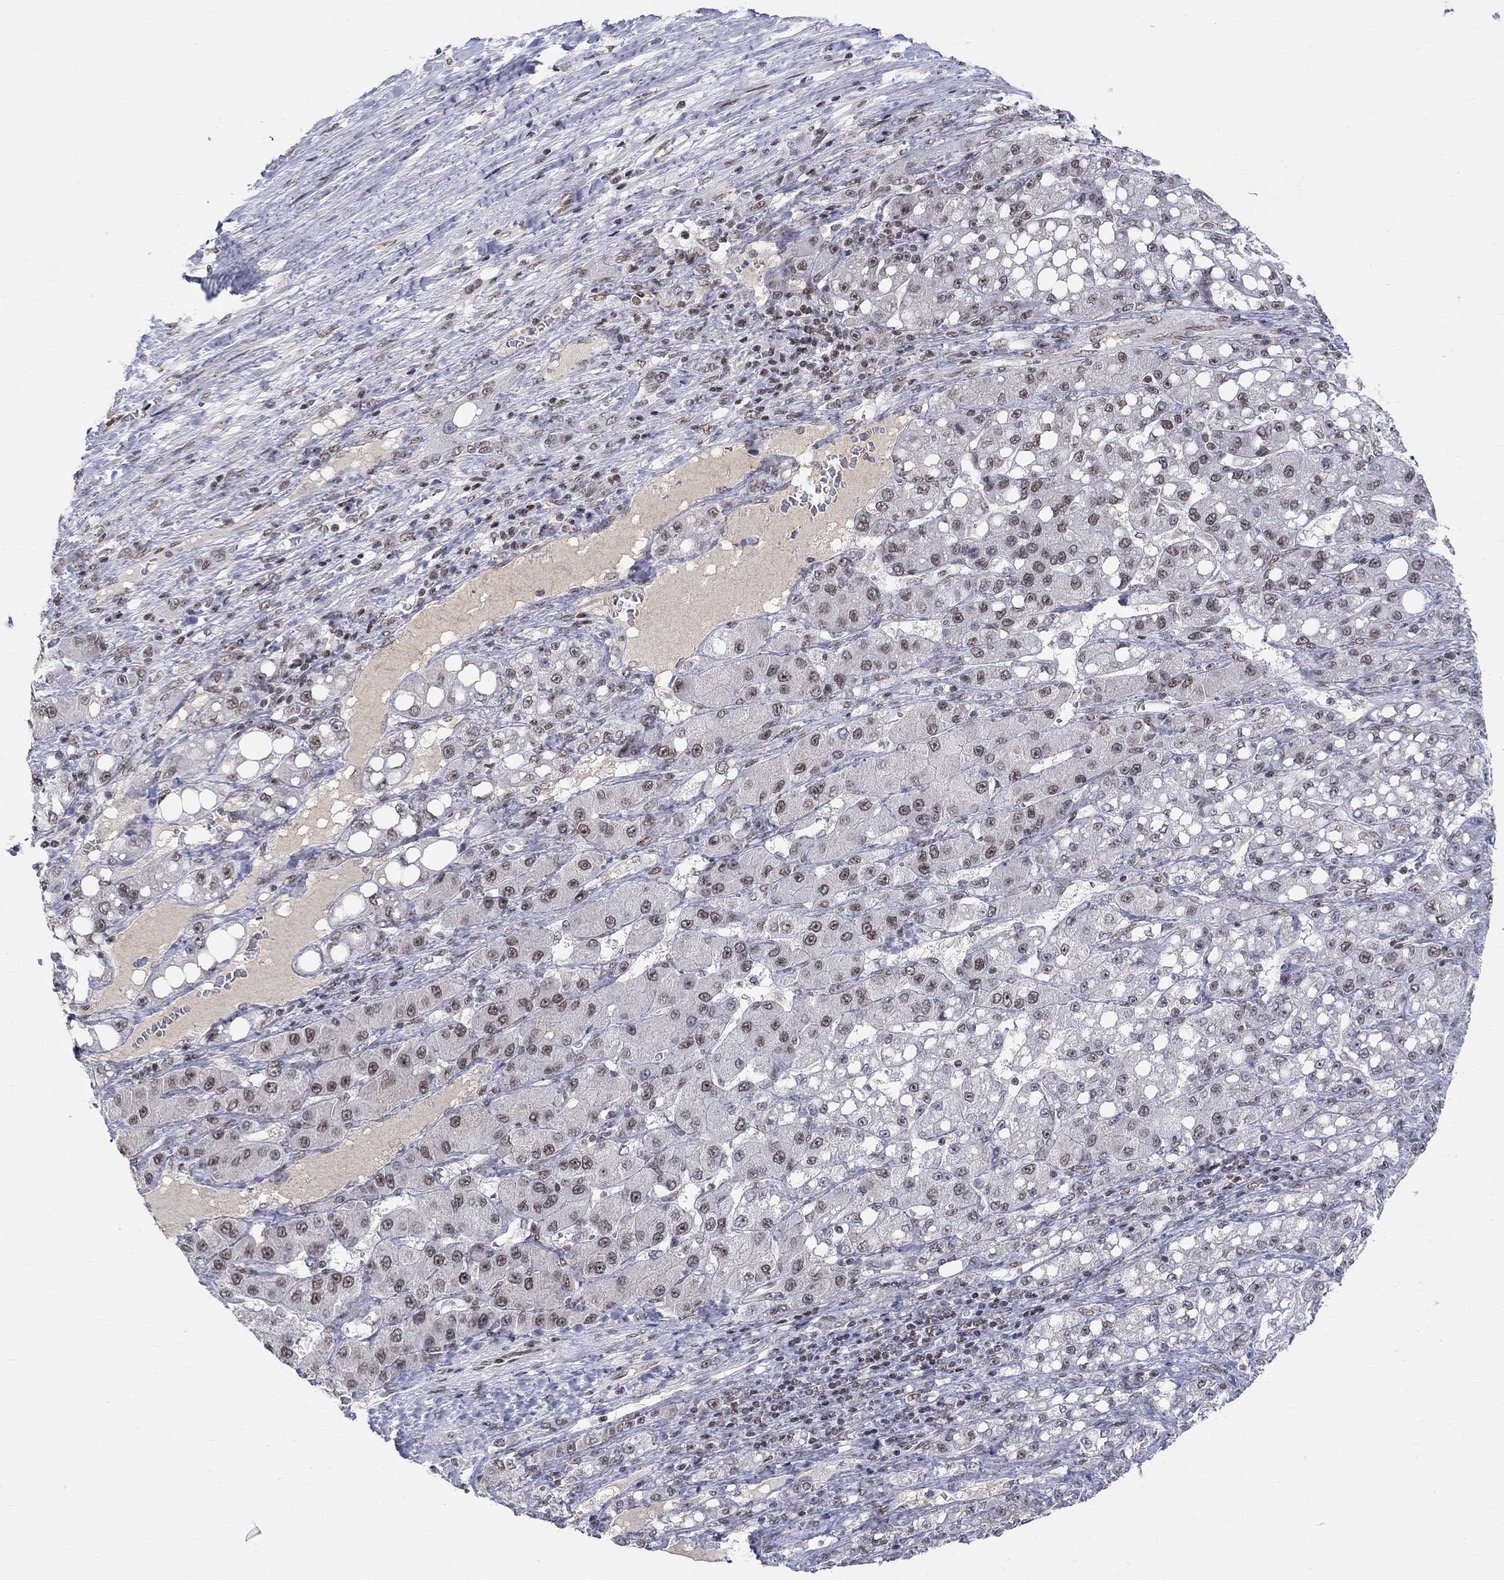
{"staining": {"intensity": "moderate", "quantity": "<25%", "location": "cytoplasmic/membranous"}, "tissue": "liver cancer", "cell_type": "Tumor cells", "image_type": "cancer", "snomed": [{"axis": "morphology", "description": "Carcinoma, Hepatocellular, NOS"}, {"axis": "topography", "description": "Liver"}], "caption": "High-power microscopy captured an immunohistochemistry micrograph of liver cancer, revealing moderate cytoplasmic/membranous expression in about <25% of tumor cells.", "gene": "KLF12", "patient": {"sex": "female", "age": 65}}